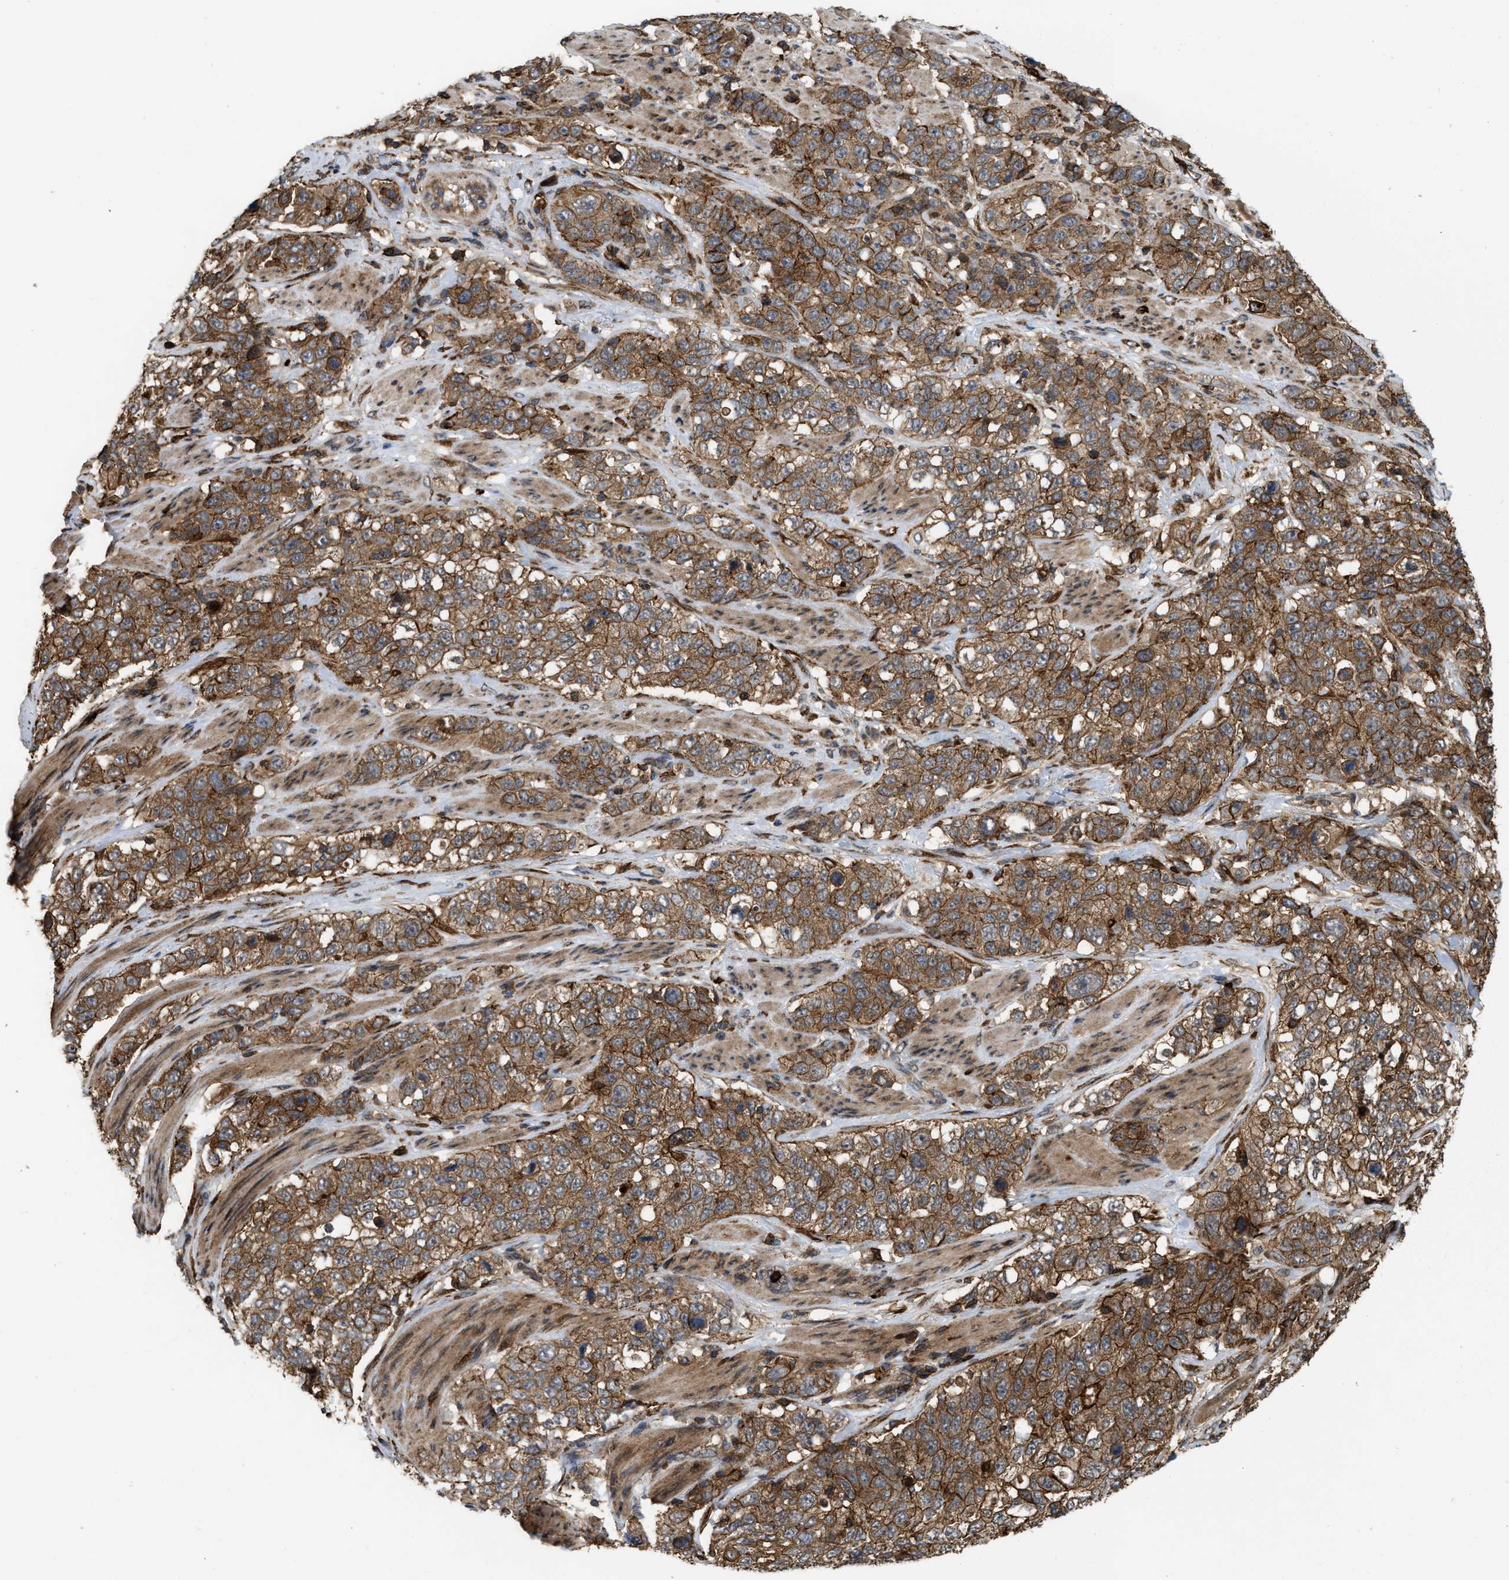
{"staining": {"intensity": "strong", "quantity": ">75%", "location": "cytoplasmic/membranous"}, "tissue": "stomach cancer", "cell_type": "Tumor cells", "image_type": "cancer", "snomed": [{"axis": "morphology", "description": "Adenocarcinoma, NOS"}, {"axis": "topography", "description": "Stomach"}], "caption": "Stomach cancer (adenocarcinoma) stained for a protein shows strong cytoplasmic/membranous positivity in tumor cells. (DAB (3,3'-diaminobenzidine) IHC with brightfield microscopy, high magnification).", "gene": "IQCE", "patient": {"sex": "male", "age": 48}}